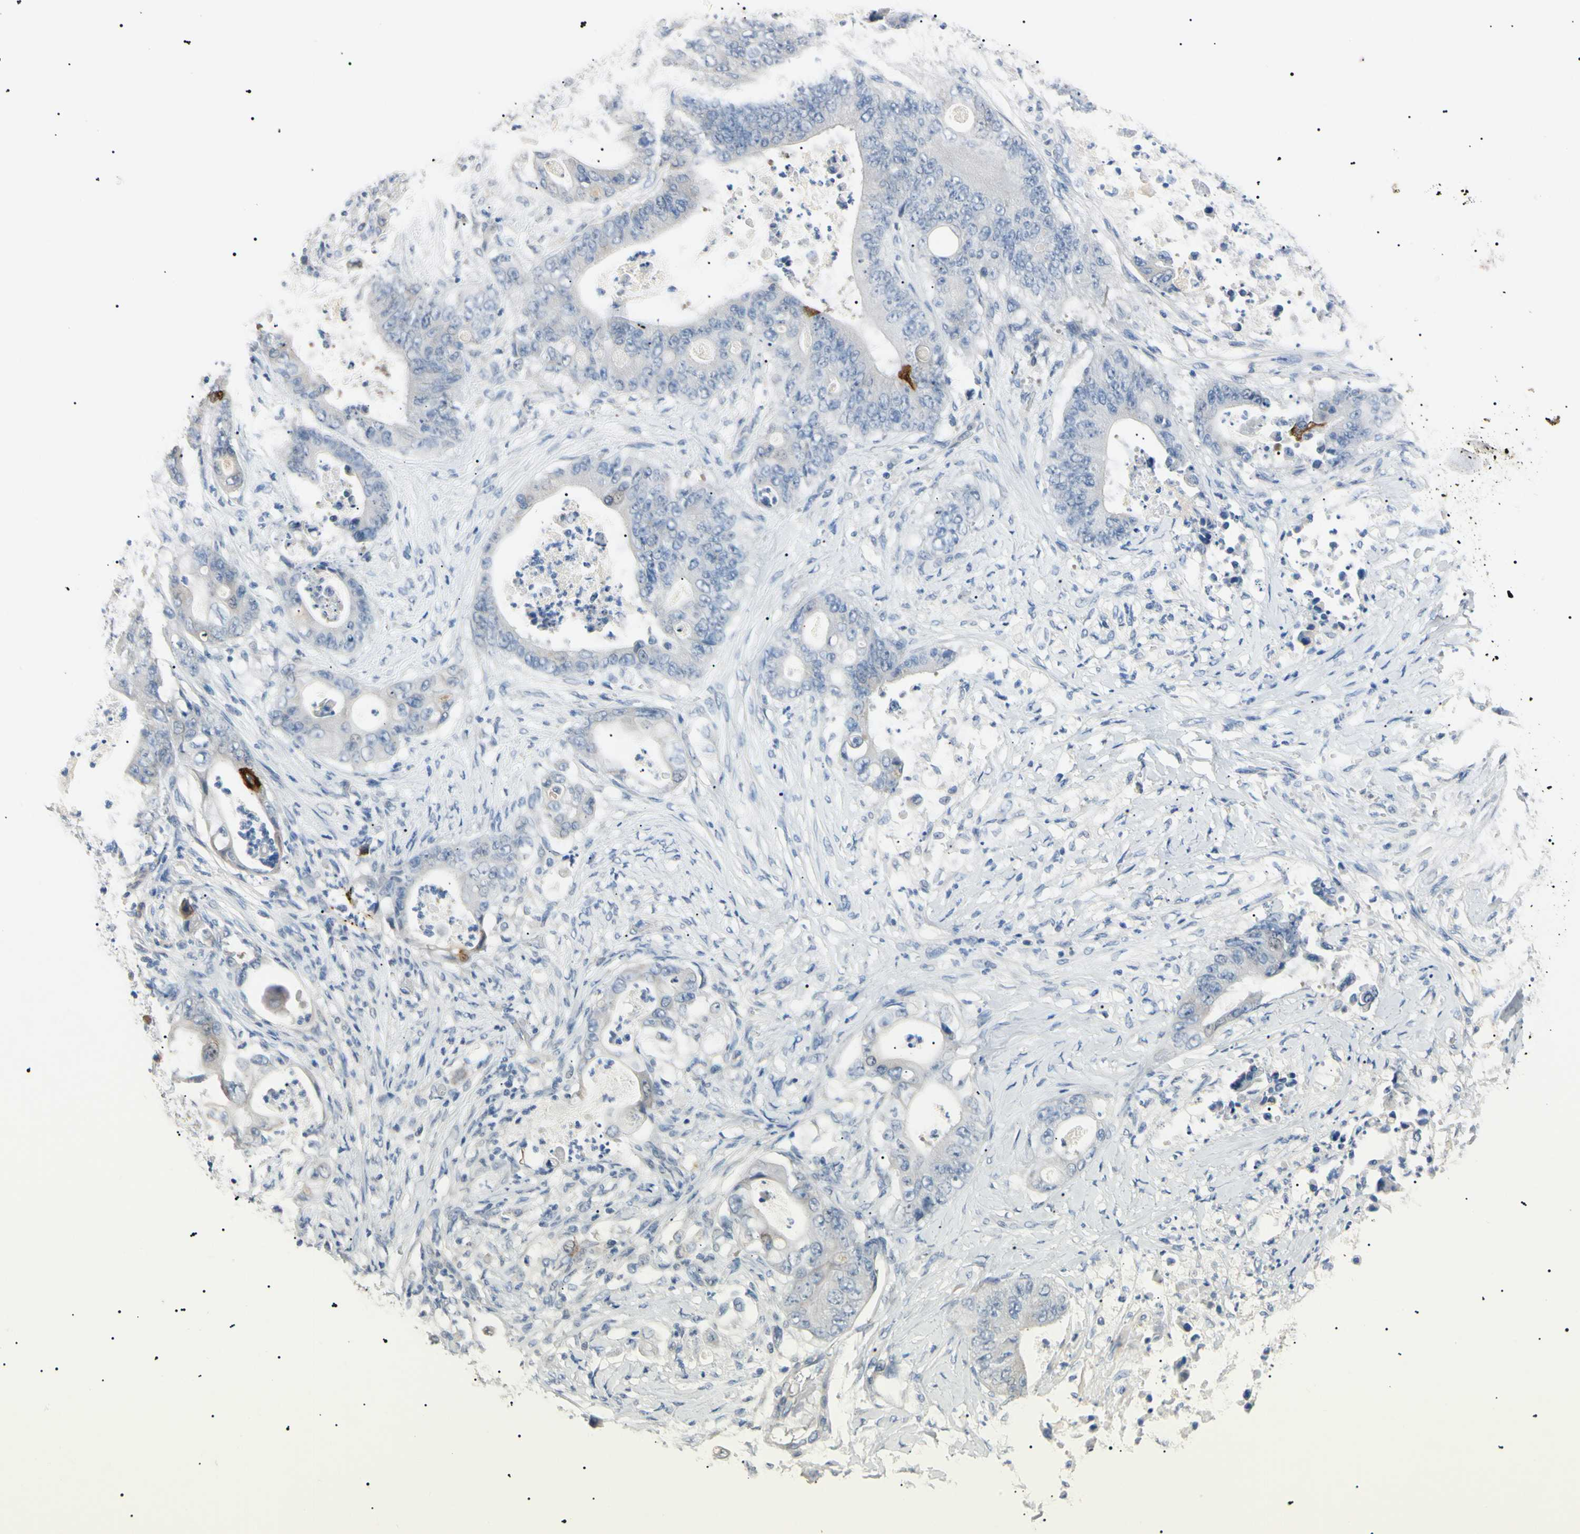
{"staining": {"intensity": "negative", "quantity": "none", "location": "none"}, "tissue": "stomach cancer", "cell_type": "Tumor cells", "image_type": "cancer", "snomed": [{"axis": "morphology", "description": "Adenocarcinoma, NOS"}, {"axis": "topography", "description": "Stomach"}], "caption": "High magnification brightfield microscopy of stomach adenocarcinoma stained with DAB (3,3'-diaminobenzidine) (brown) and counterstained with hematoxylin (blue): tumor cells show no significant staining.", "gene": "CGB3", "patient": {"sex": "female", "age": 73}}